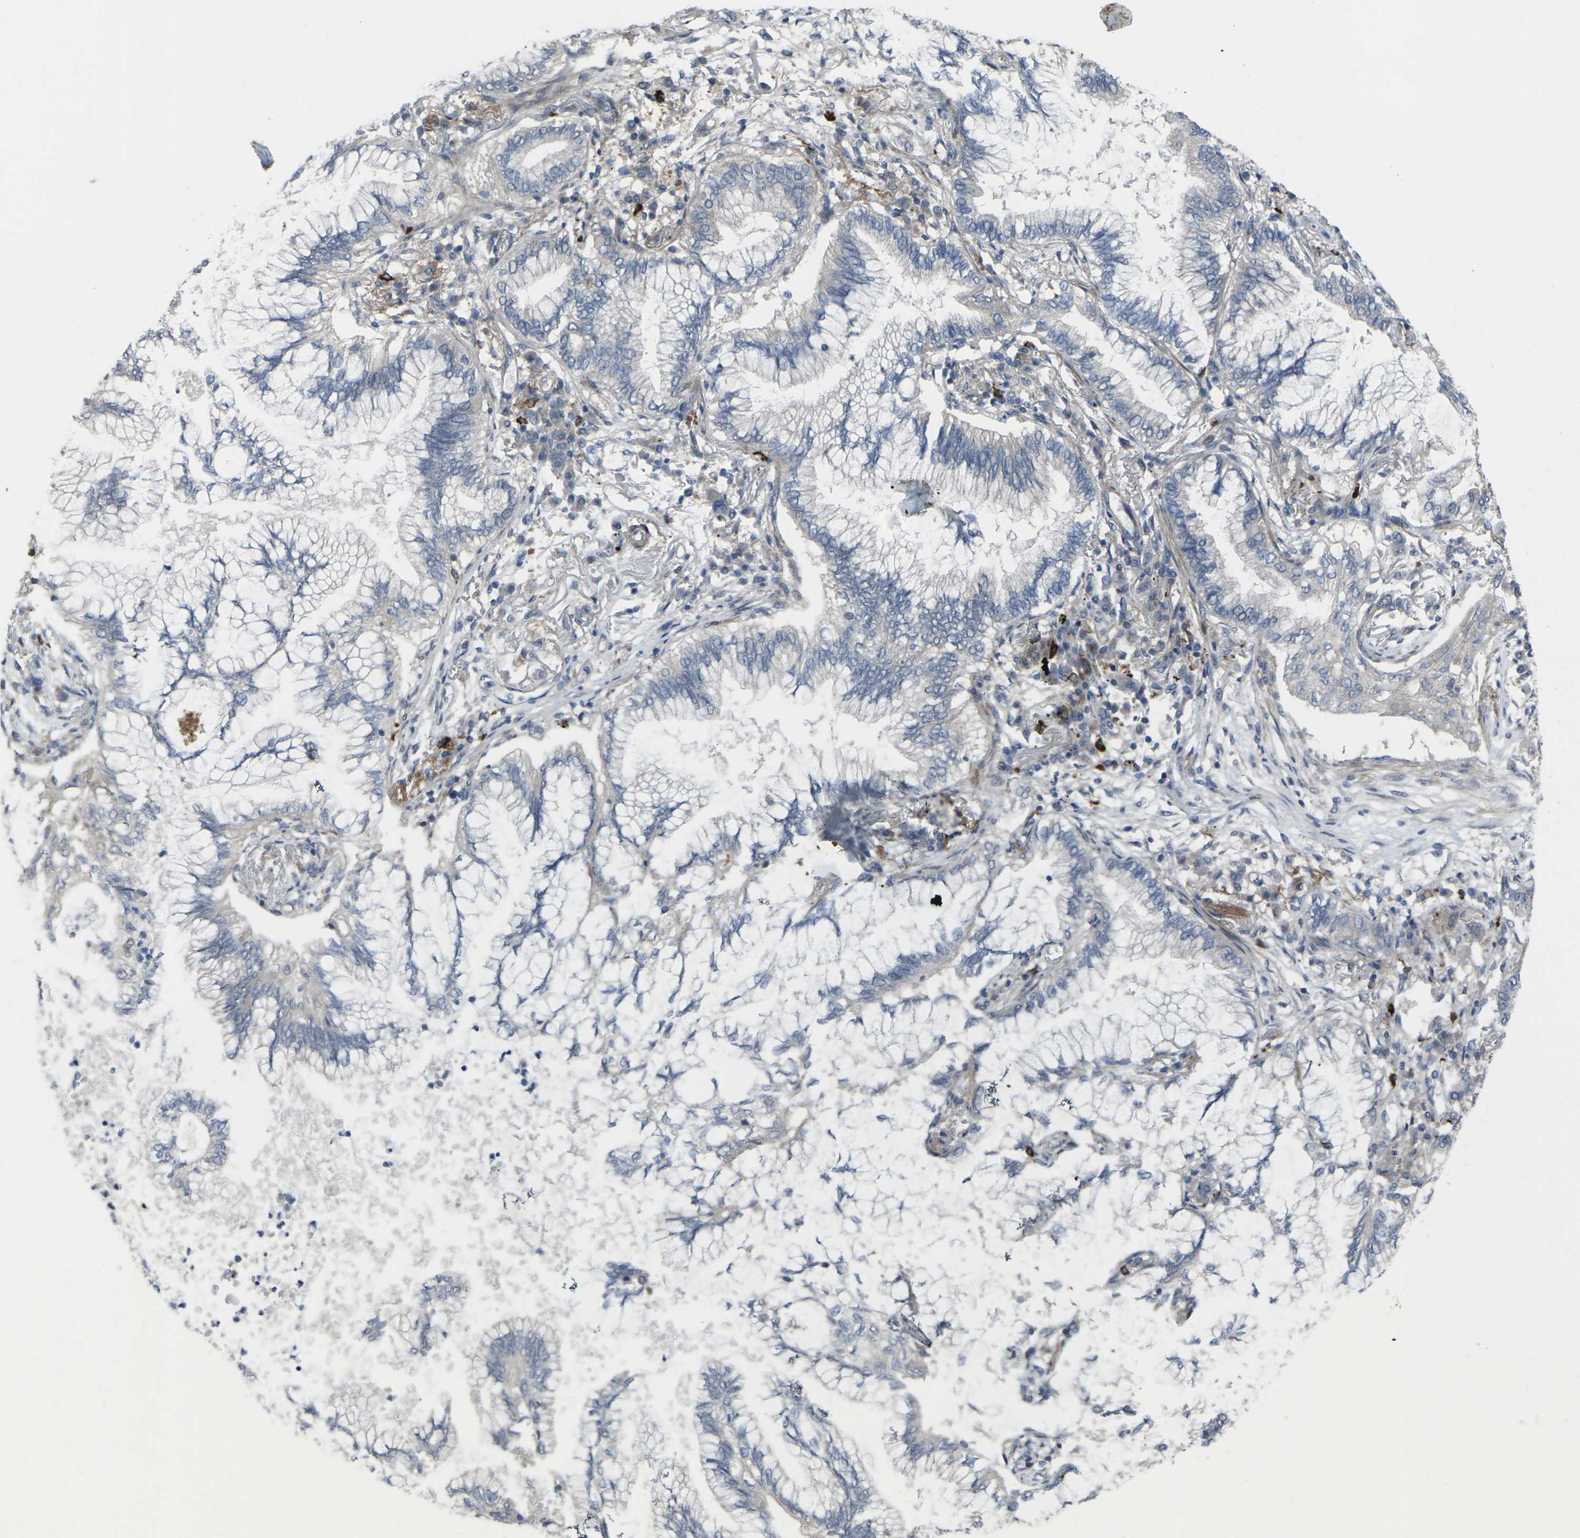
{"staining": {"intensity": "weak", "quantity": "<25%", "location": "cytoplasmic/membranous"}, "tissue": "lung cancer", "cell_type": "Tumor cells", "image_type": "cancer", "snomed": [{"axis": "morphology", "description": "Normal tissue, NOS"}, {"axis": "morphology", "description": "Adenocarcinoma, NOS"}, {"axis": "topography", "description": "Bronchus"}, {"axis": "topography", "description": "Lung"}], "caption": "DAB immunohistochemical staining of human lung cancer shows no significant expression in tumor cells.", "gene": "CCR10", "patient": {"sex": "female", "age": 70}}